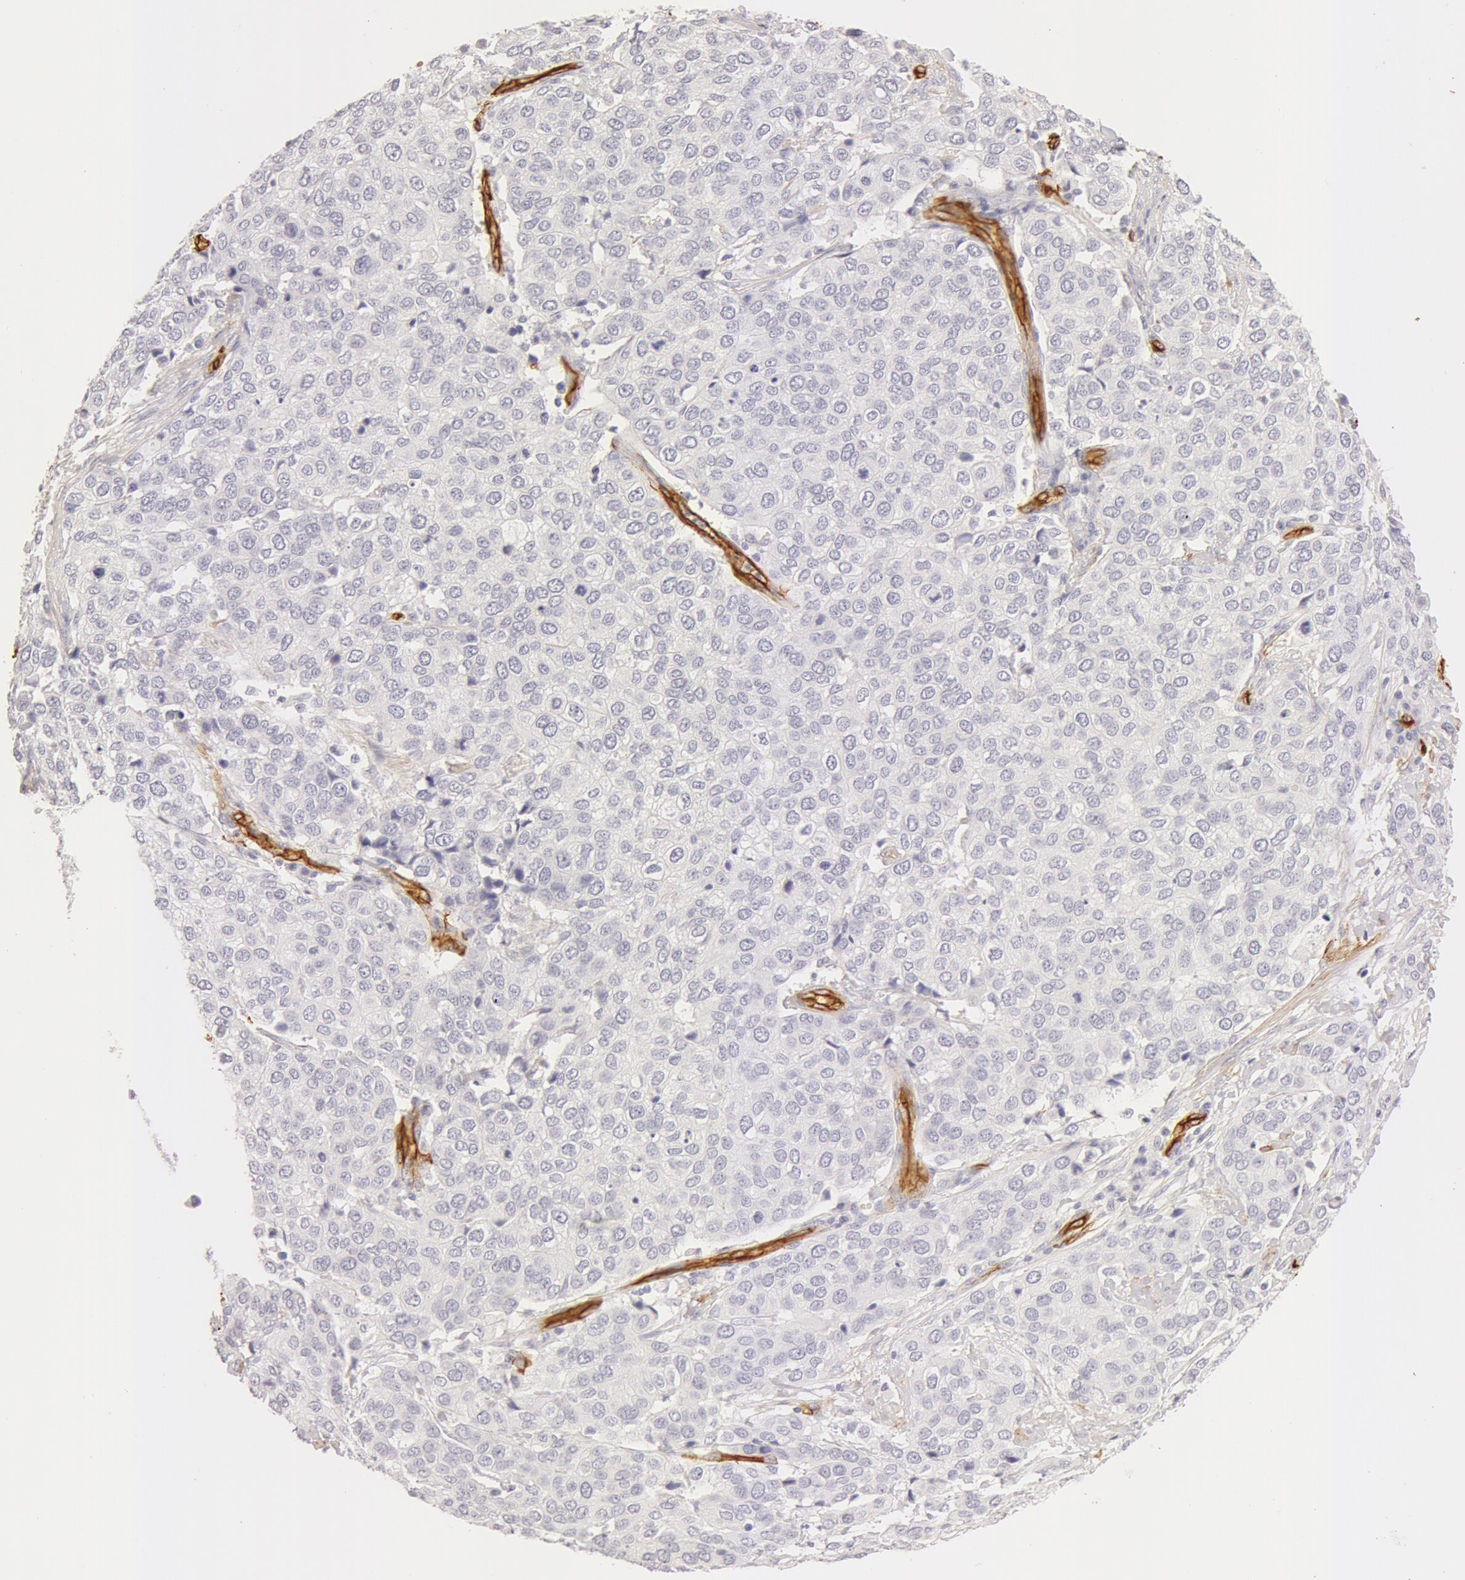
{"staining": {"intensity": "negative", "quantity": "none", "location": "none"}, "tissue": "cervical cancer", "cell_type": "Tumor cells", "image_type": "cancer", "snomed": [{"axis": "morphology", "description": "Squamous cell carcinoma, NOS"}, {"axis": "topography", "description": "Cervix"}], "caption": "A high-resolution micrograph shows immunohistochemistry (IHC) staining of cervical cancer (squamous cell carcinoma), which reveals no significant staining in tumor cells.", "gene": "AQP1", "patient": {"sex": "female", "age": 54}}